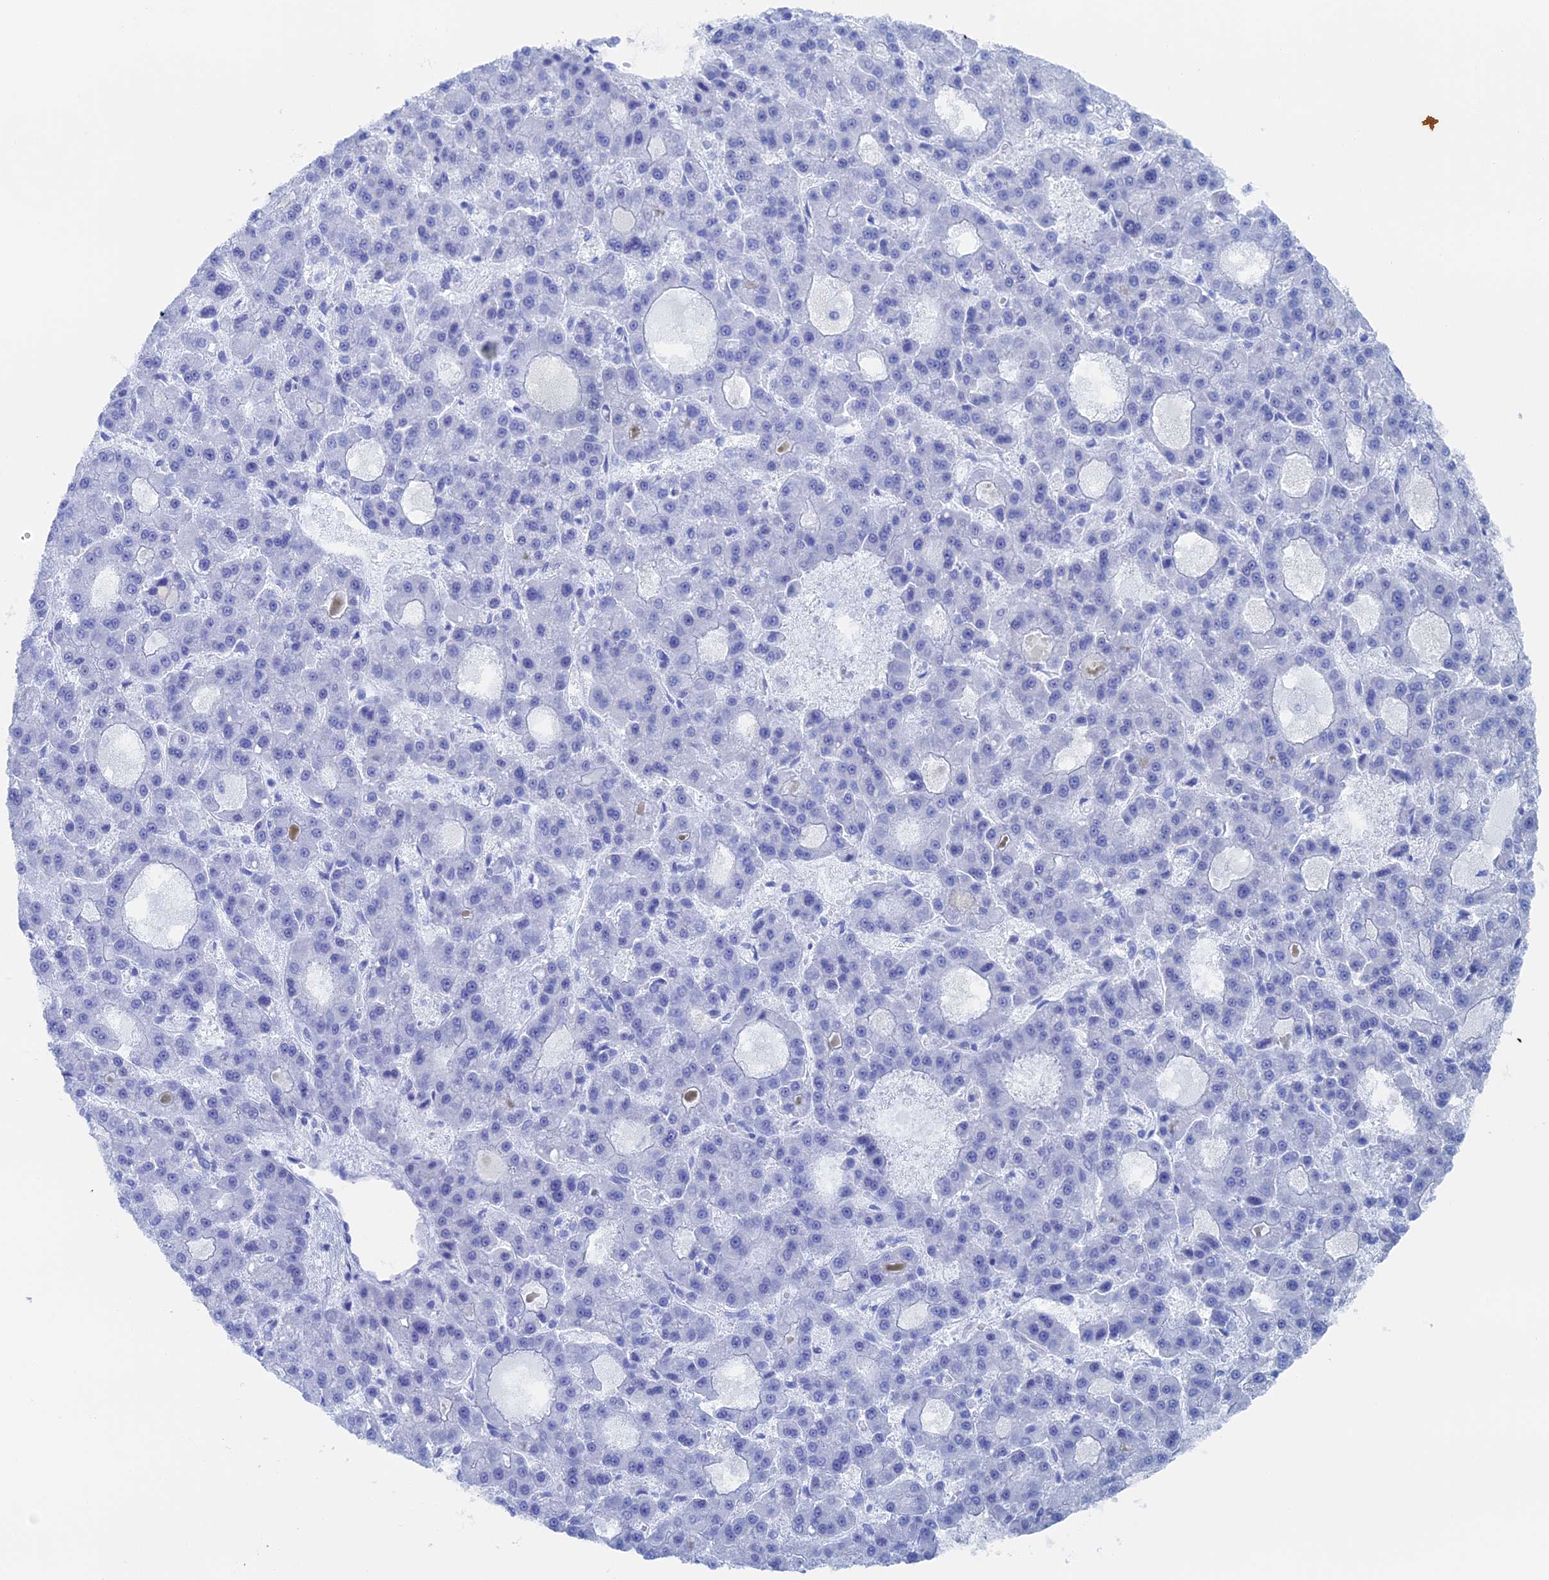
{"staining": {"intensity": "negative", "quantity": "none", "location": "none"}, "tissue": "liver cancer", "cell_type": "Tumor cells", "image_type": "cancer", "snomed": [{"axis": "morphology", "description": "Carcinoma, Hepatocellular, NOS"}, {"axis": "topography", "description": "Liver"}], "caption": "Tumor cells show no significant protein positivity in liver cancer (hepatocellular carcinoma).", "gene": "IL7", "patient": {"sex": "male", "age": 70}}